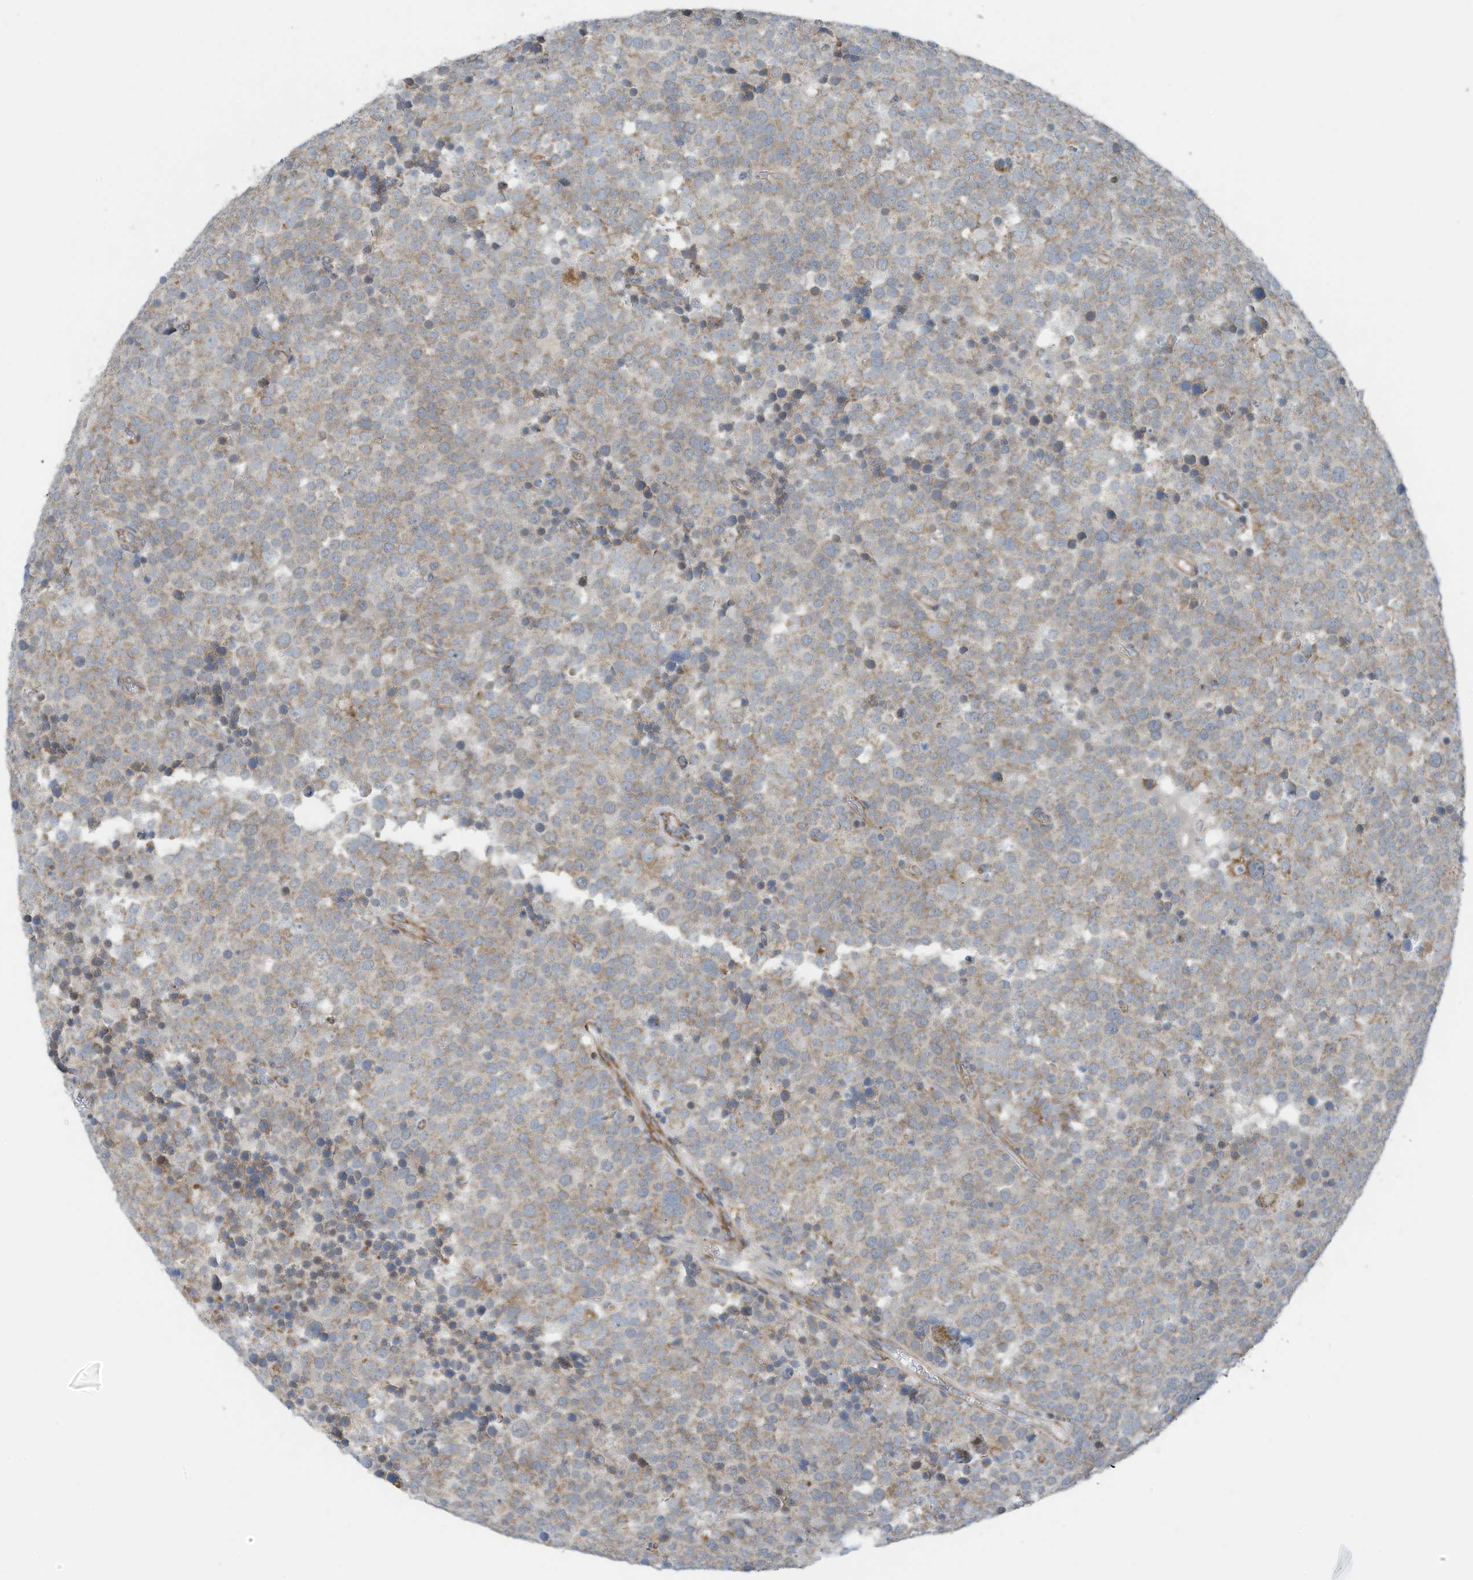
{"staining": {"intensity": "weak", "quantity": "25%-75%", "location": "cytoplasmic/membranous"}, "tissue": "testis cancer", "cell_type": "Tumor cells", "image_type": "cancer", "snomed": [{"axis": "morphology", "description": "Seminoma, NOS"}, {"axis": "topography", "description": "Testis"}], "caption": "This image demonstrates immunohistochemistry staining of human seminoma (testis), with low weak cytoplasmic/membranous expression in about 25%-75% of tumor cells.", "gene": "EOMES", "patient": {"sex": "male", "age": 71}}